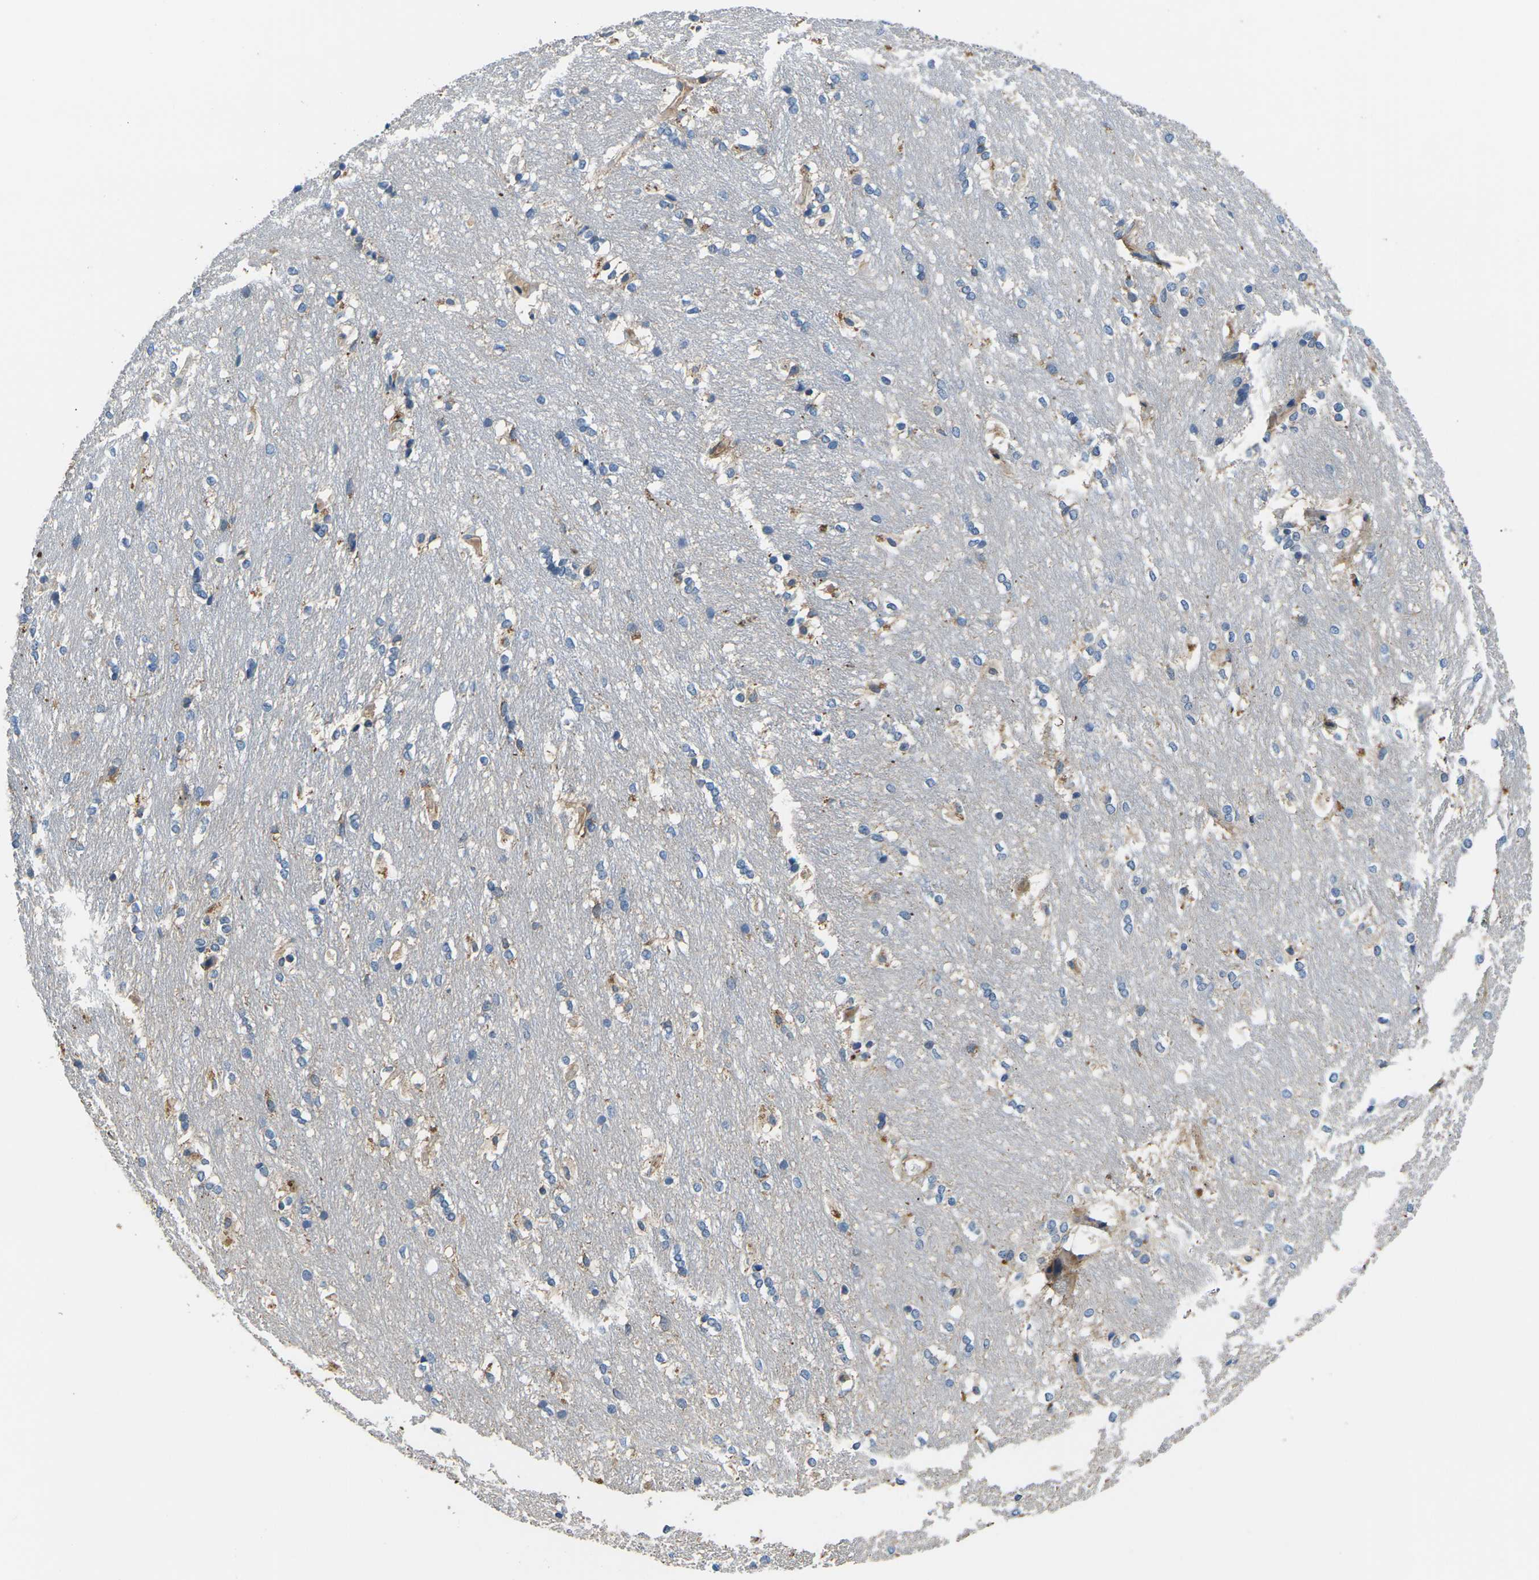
{"staining": {"intensity": "moderate", "quantity": "<25%", "location": "cytoplasmic/membranous"}, "tissue": "caudate", "cell_type": "Glial cells", "image_type": "normal", "snomed": [{"axis": "morphology", "description": "Normal tissue, NOS"}, {"axis": "topography", "description": "Lateral ventricle wall"}], "caption": "Protein expression by IHC shows moderate cytoplasmic/membranous expression in about <25% of glial cells in benign caudate.", "gene": "KCNJ15", "patient": {"sex": "female", "age": 19}}